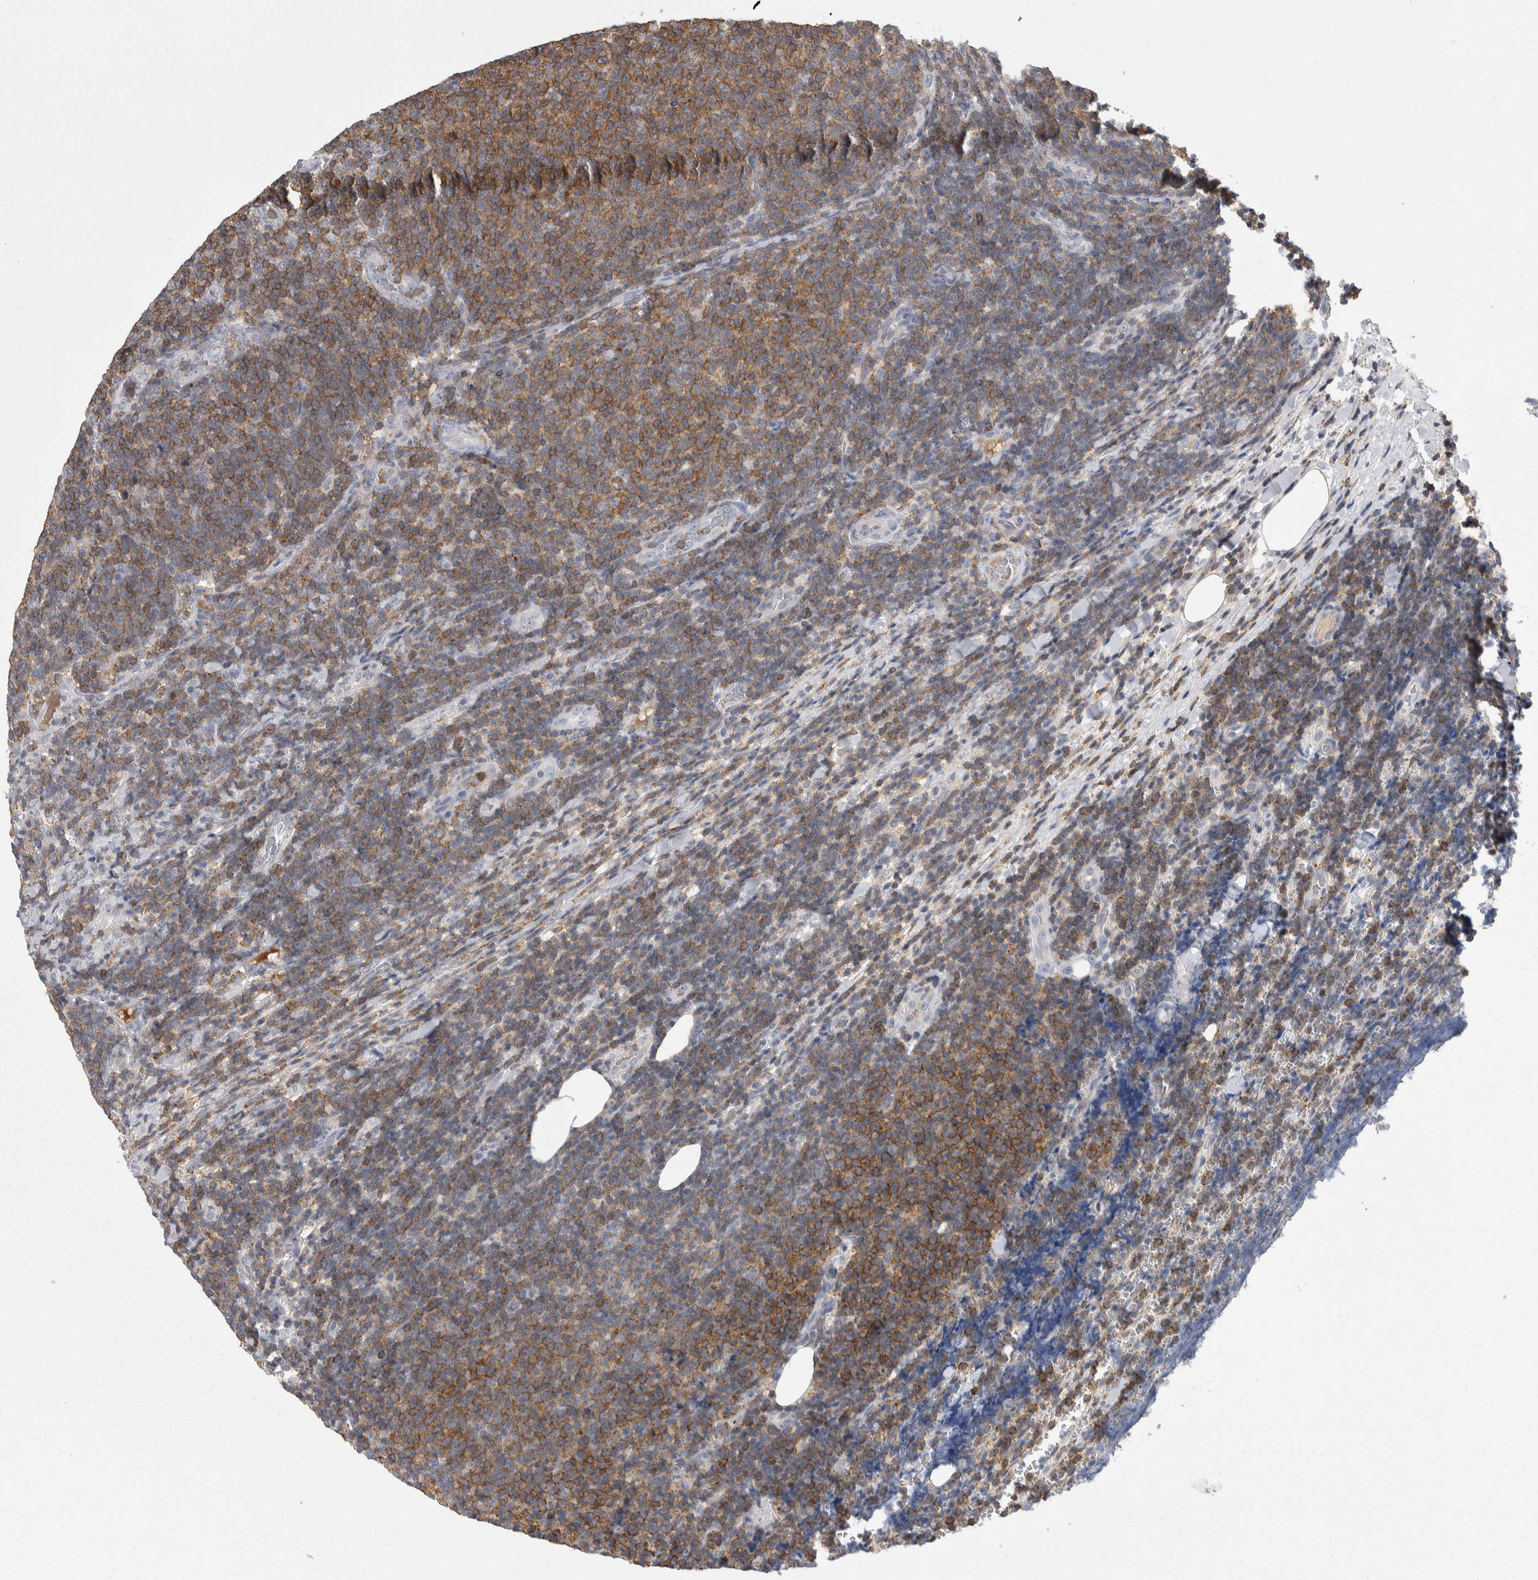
{"staining": {"intensity": "moderate", "quantity": ">75%", "location": "cytoplasmic/membranous"}, "tissue": "lymphoma", "cell_type": "Tumor cells", "image_type": "cancer", "snomed": [{"axis": "morphology", "description": "Malignant lymphoma, non-Hodgkin's type, Low grade"}, {"axis": "topography", "description": "Lymph node"}], "caption": "Malignant lymphoma, non-Hodgkin's type (low-grade) stained with a brown dye exhibits moderate cytoplasmic/membranous positive positivity in approximately >75% of tumor cells.", "gene": "CEP295NL", "patient": {"sex": "male", "age": 66}}